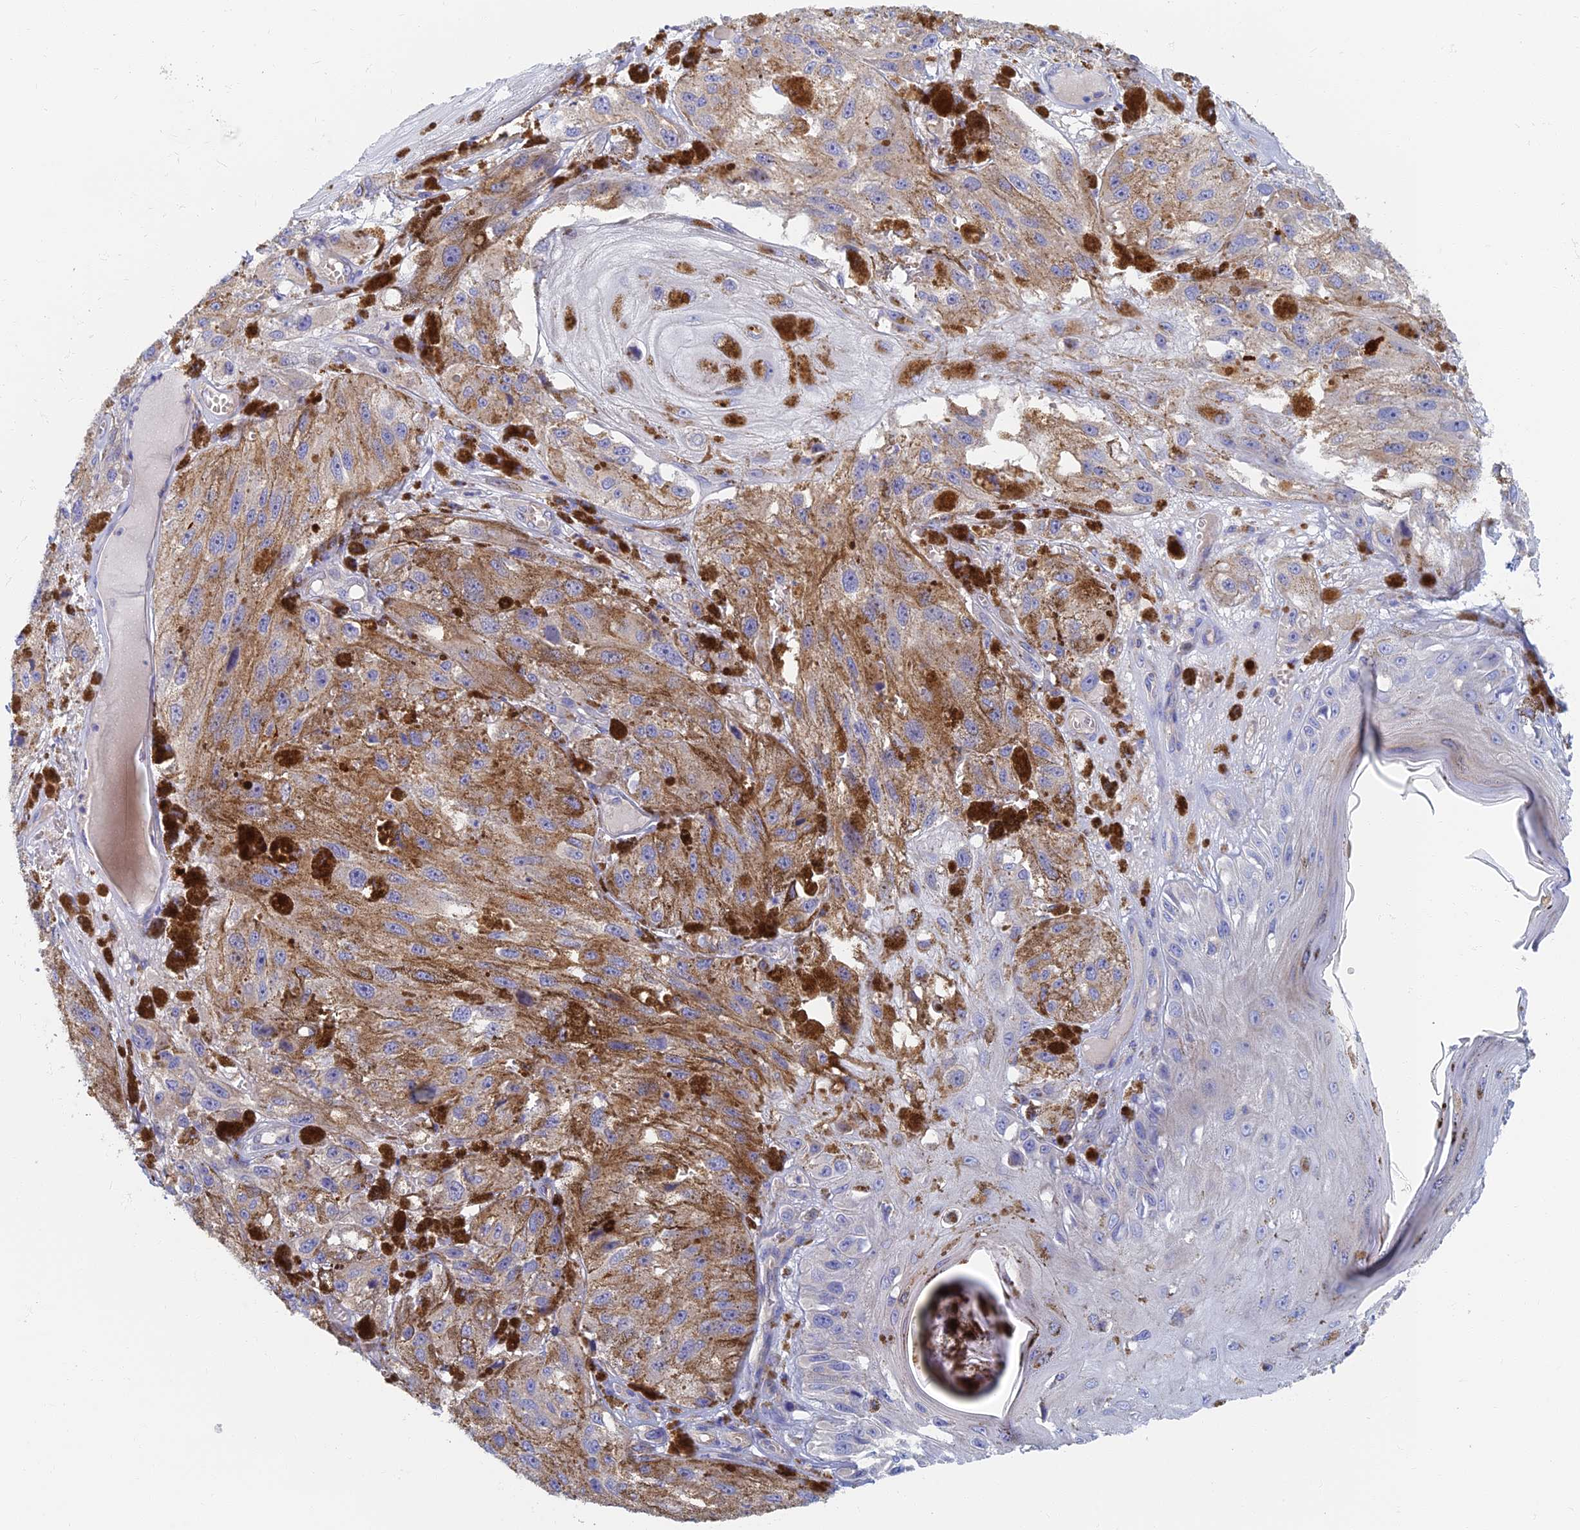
{"staining": {"intensity": "moderate", "quantity": "25%-75%", "location": "cytoplasmic/membranous"}, "tissue": "melanoma", "cell_type": "Tumor cells", "image_type": "cancer", "snomed": [{"axis": "morphology", "description": "Malignant melanoma, NOS"}, {"axis": "topography", "description": "Skin"}], "caption": "Tumor cells exhibit medium levels of moderate cytoplasmic/membranous expression in about 25%-75% of cells in melanoma.", "gene": "TMEM44", "patient": {"sex": "male", "age": 88}}